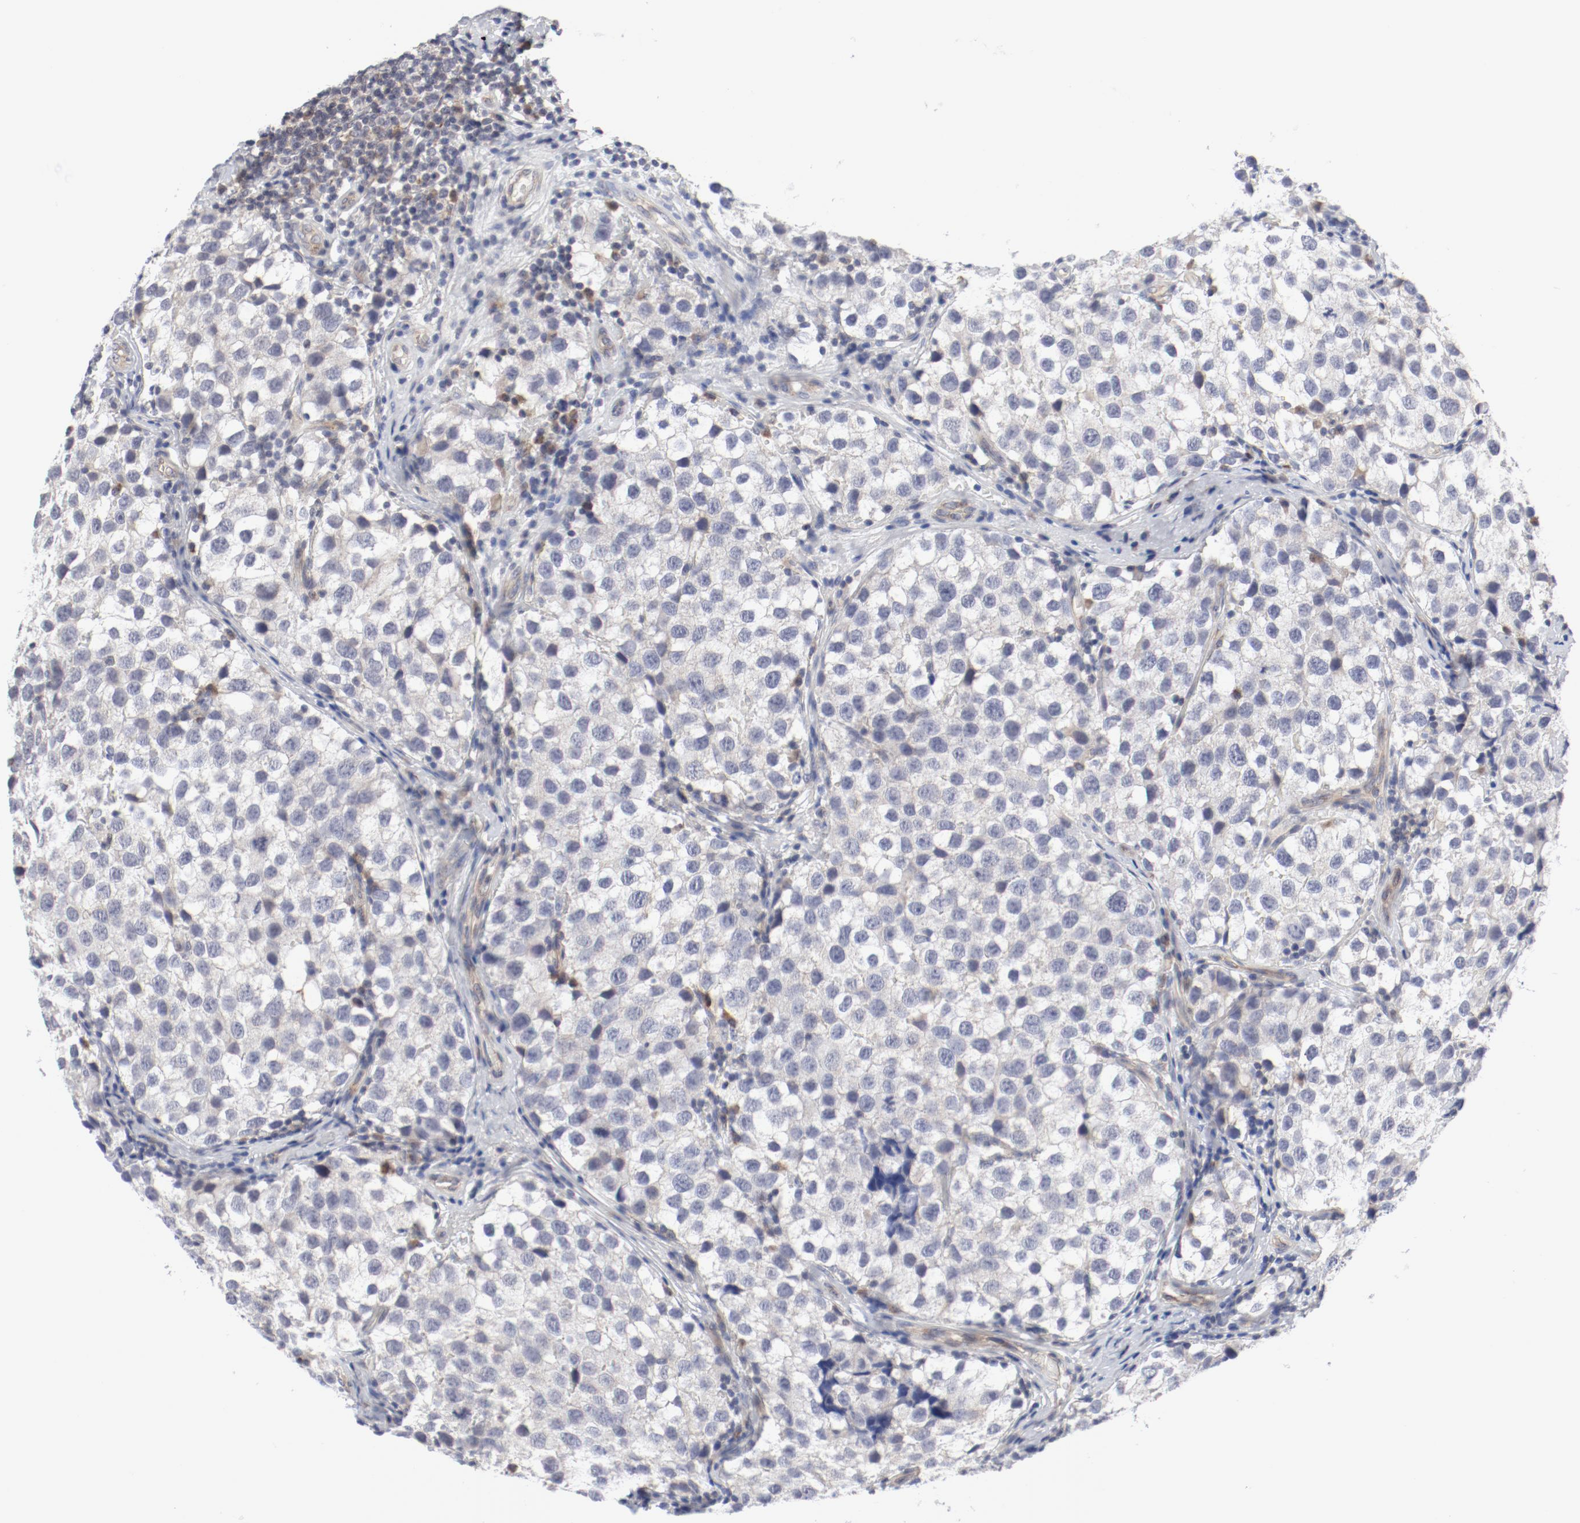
{"staining": {"intensity": "negative", "quantity": "none", "location": "none"}, "tissue": "testis cancer", "cell_type": "Tumor cells", "image_type": "cancer", "snomed": [{"axis": "morphology", "description": "Seminoma, NOS"}, {"axis": "topography", "description": "Testis"}], "caption": "This image is of testis seminoma stained with IHC to label a protein in brown with the nuclei are counter-stained blue. There is no positivity in tumor cells. (DAB IHC visualized using brightfield microscopy, high magnification).", "gene": "BAD", "patient": {"sex": "male", "age": 39}}